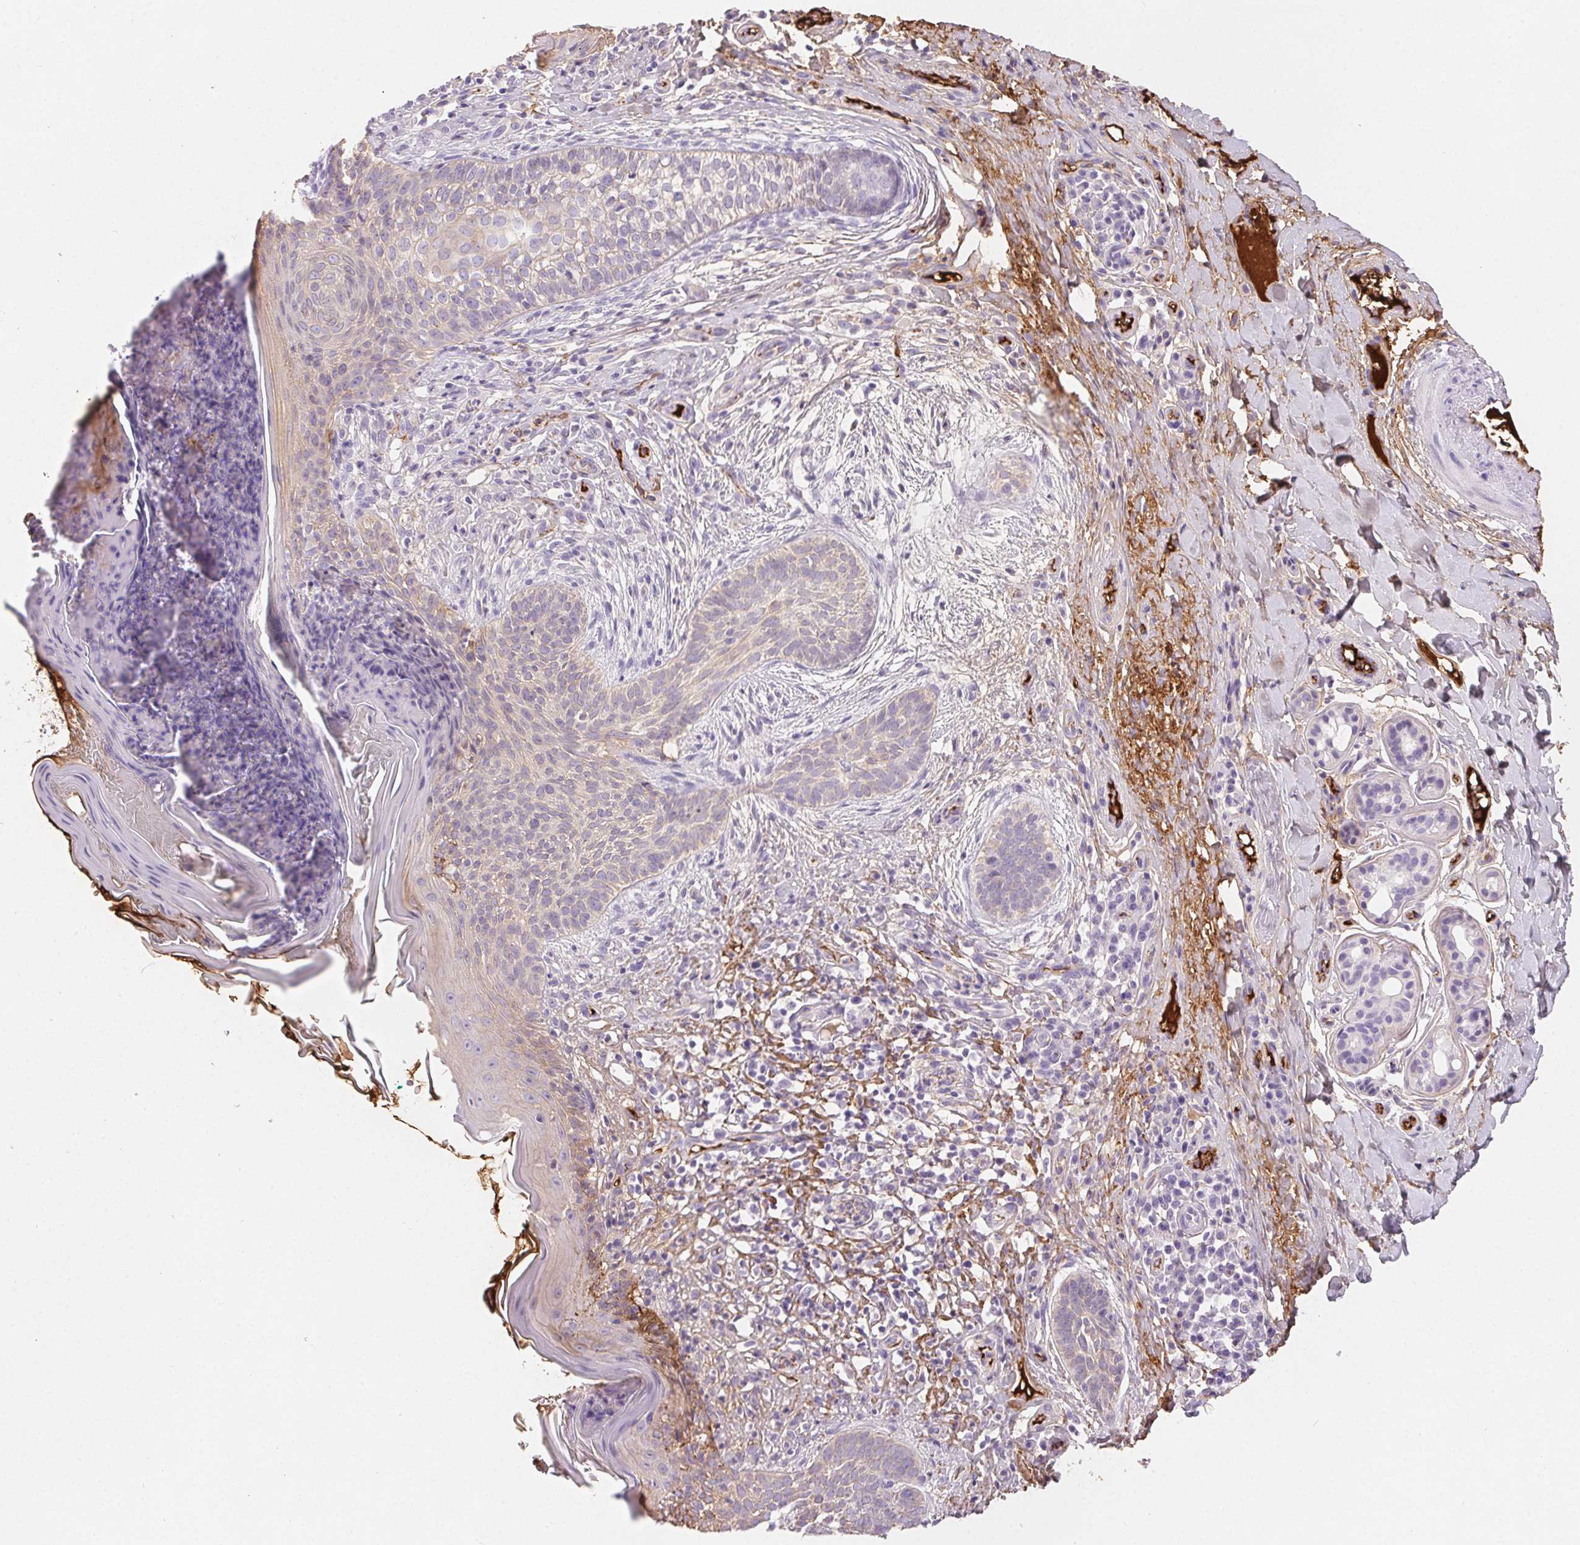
{"staining": {"intensity": "negative", "quantity": "none", "location": "none"}, "tissue": "skin cancer", "cell_type": "Tumor cells", "image_type": "cancer", "snomed": [{"axis": "morphology", "description": "Basal cell carcinoma"}, {"axis": "topography", "description": "Skin"}], "caption": "Immunohistochemical staining of skin basal cell carcinoma demonstrates no significant staining in tumor cells. (Stains: DAB immunohistochemistry (IHC) with hematoxylin counter stain, Microscopy: brightfield microscopy at high magnification).", "gene": "FGA", "patient": {"sex": "male", "age": 89}}